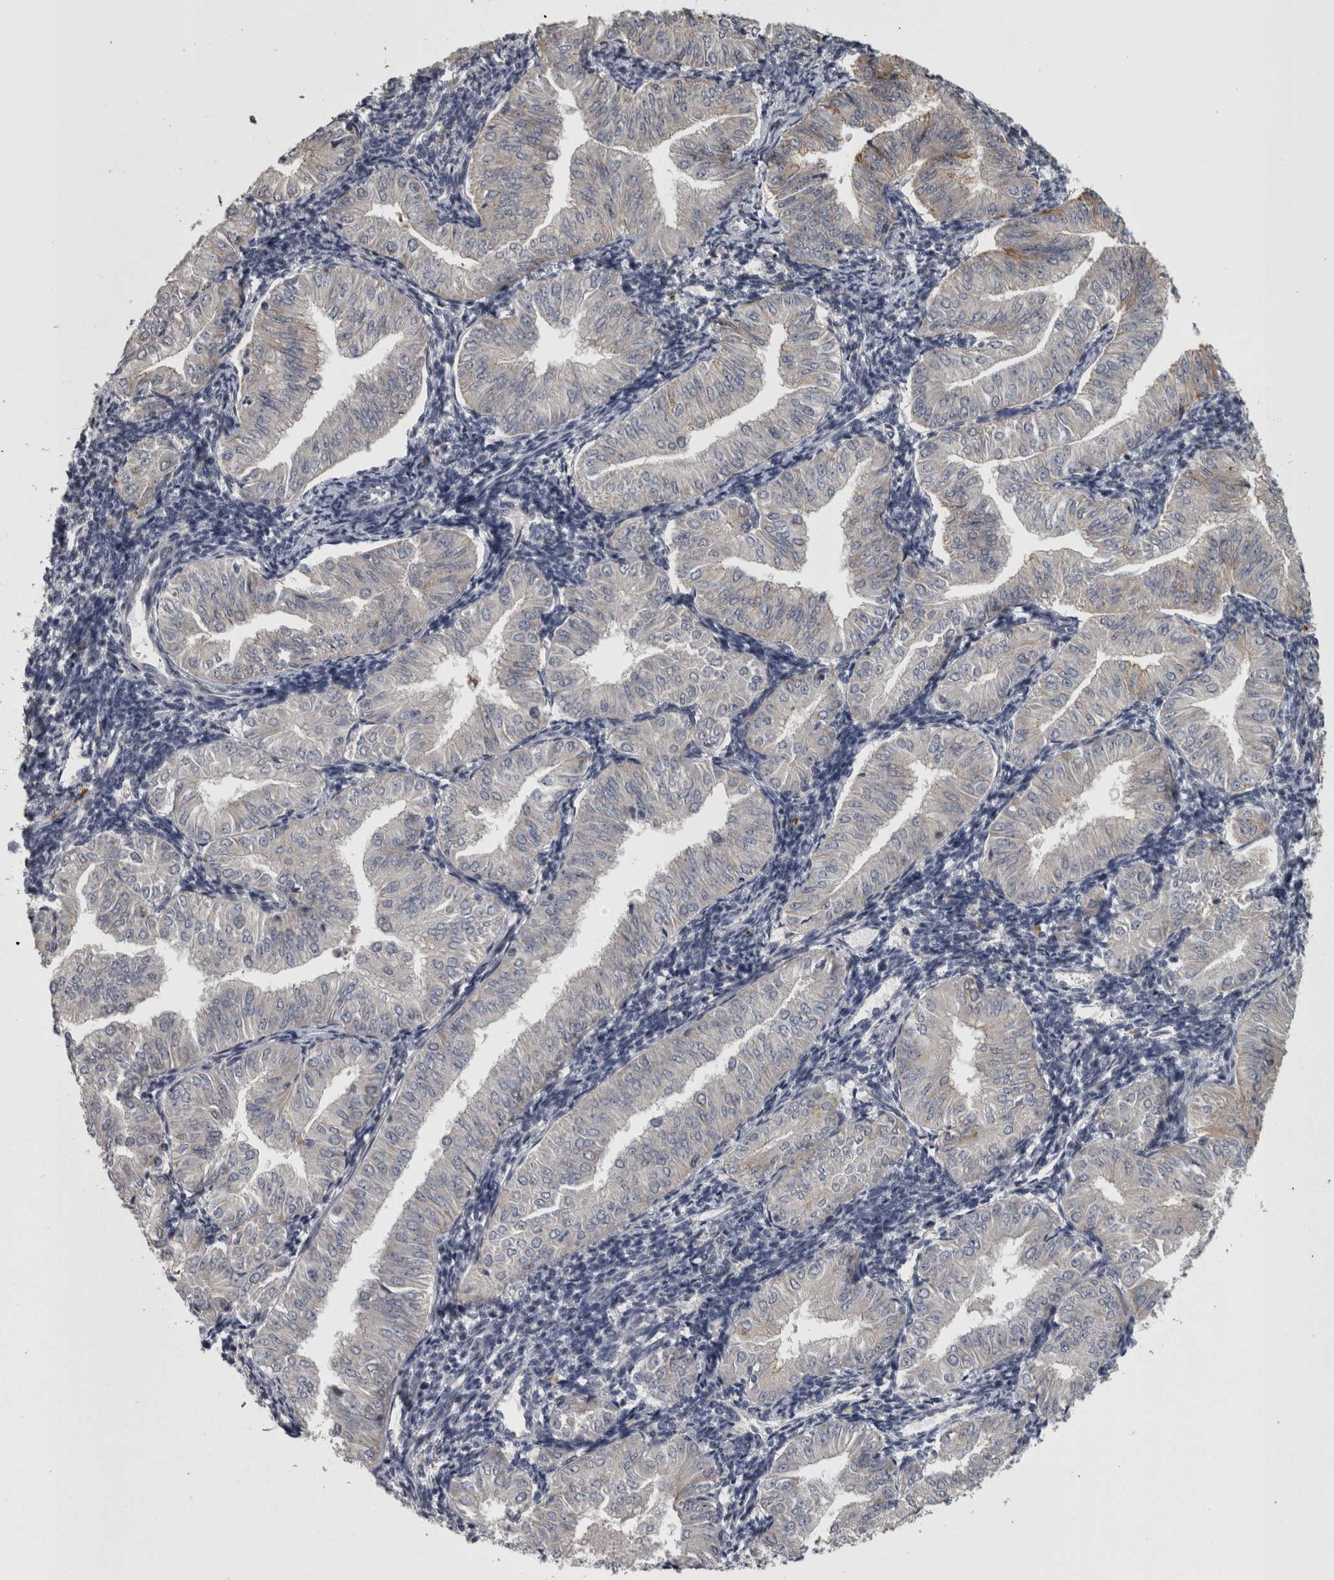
{"staining": {"intensity": "negative", "quantity": "none", "location": "none"}, "tissue": "endometrial cancer", "cell_type": "Tumor cells", "image_type": "cancer", "snomed": [{"axis": "morphology", "description": "Normal tissue, NOS"}, {"axis": "morphology", "description": "Adenocarcinoma, NOS"}, {"axis": "topography", "description": "Endometrium"}], "caption": "A micrograph of endometrial cancer (adenocarcinoma) stained for a protein exhibits no brown staining in tumor cells.", "gene": "DBT", "patient": {"sex": "female", "age": 53}}